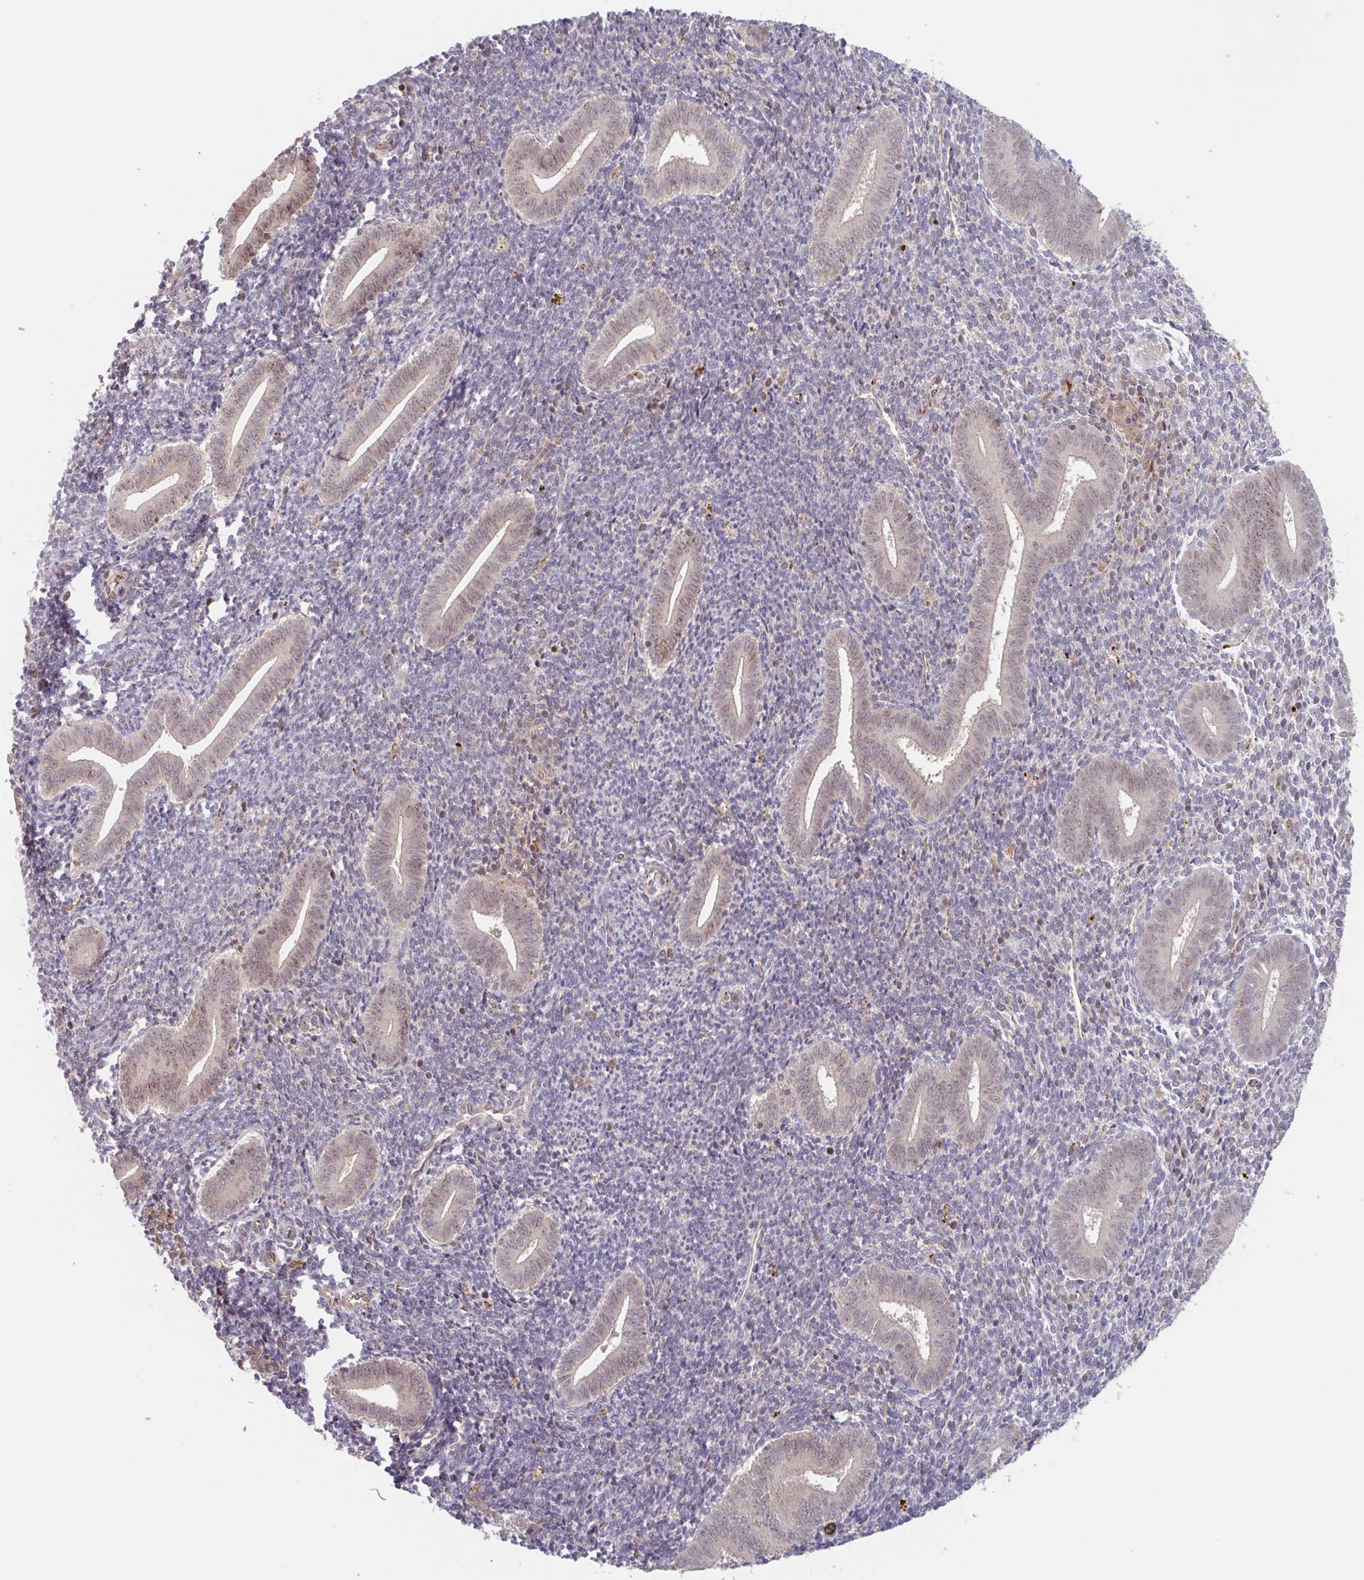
{"staining": {"intensity": "weak", "quantity": "<25%", "location": "nuclear"}, "tissue": "endometrium", "cell_type": "Cells in endometrial stroma", "image_type": "normal", "snomed": [{"axis": "morphology", "description": "Normal tissue, NOS"}, {"axis": "topography", "description": "Endometrium"}], "caption": "Immunohistochemical staining of normal endometrium reveals no significant positivity in cells in endometrial stroma. Nuclei are stained in blue.", "gene": "NUB1", "patient": {"sex": "female", "age": 25}}